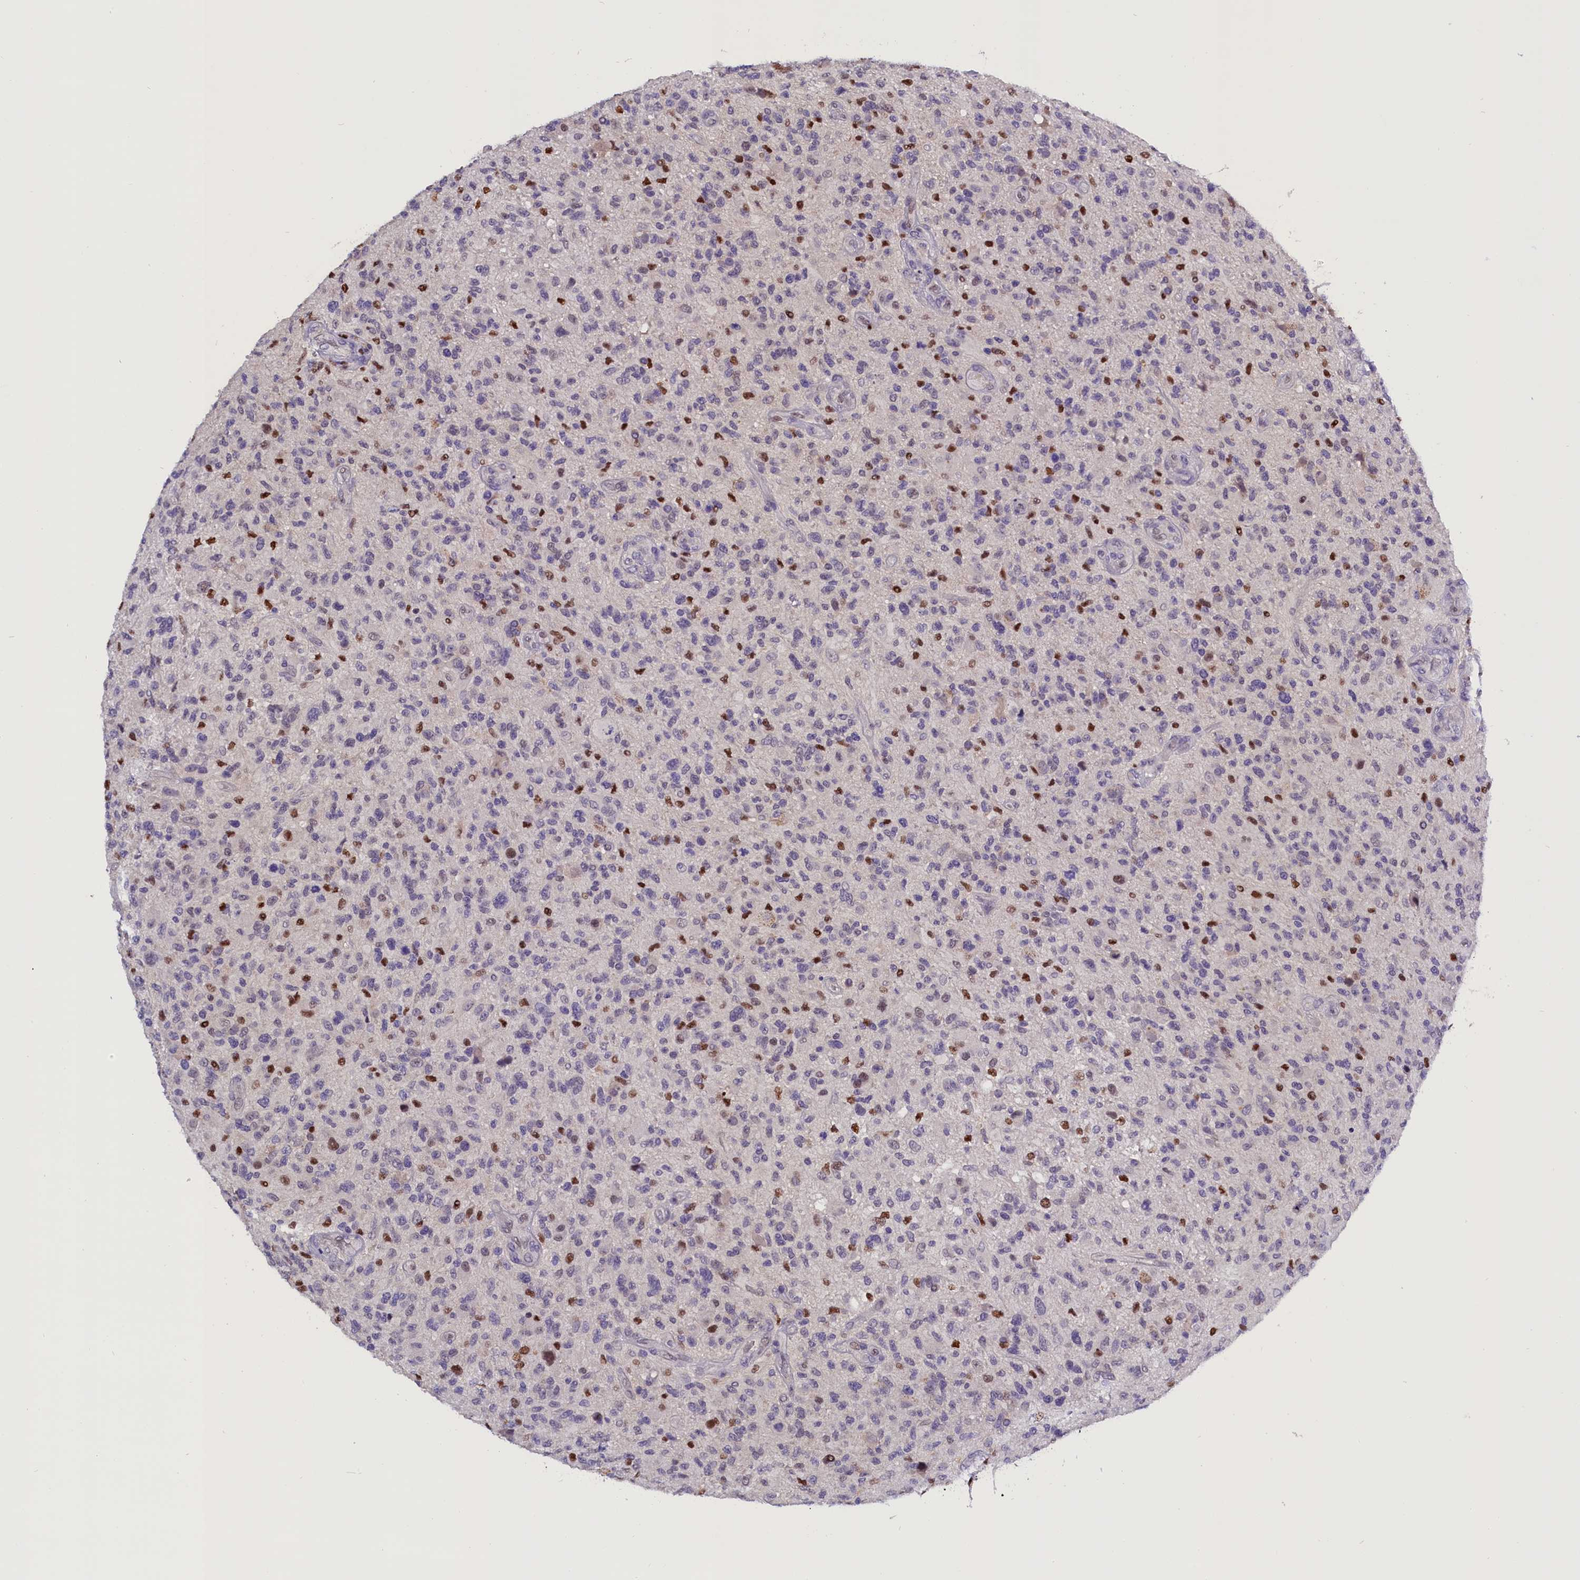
{"staining": {"intensity": "moderate", "quantity": "<25%", "location": "nuclear"}, "tissue": "glioma", "cell_type": "Tumor cells", "image_type": "cancer", "snomed": [{"axis": "morphology", "description": "Glioma, malignant, High grade"}, {"axis": "topography", "description": "Brain"}], "caption": "The image shows immunohistochemical staining of malignant high-grade glioma. There is moderate nuclear expression is appreciated in approximately <25% of tumor cells.", "gene": "BTBD9", "patient": {"sex": "male", "age": 47}}